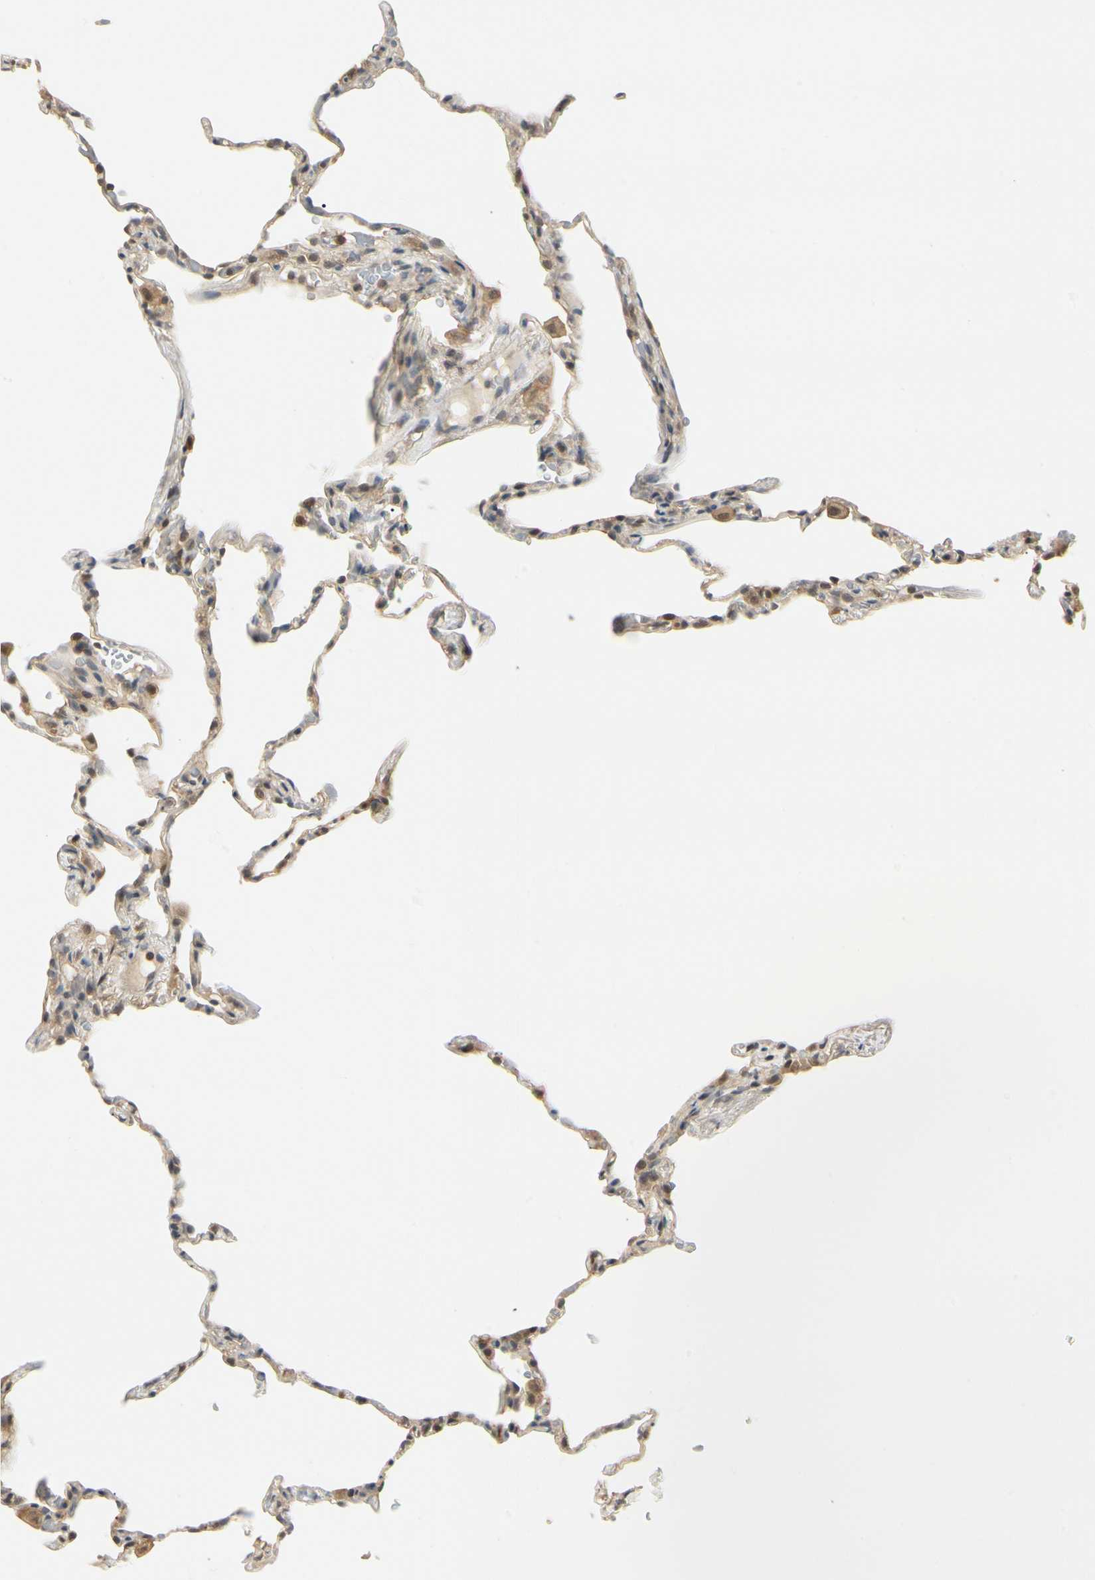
{"staining": {"intensity": "moderate", "quantity": "<25%", "location": "cytoplasmic/membranous,nuclear"}, "tissue": "lung", "cell_type": "Alveolar cells", "image_type": "normal", "snomed": [{"axis": "morphology", "description": "Normal tissue, NOS"}, {"axis": "topography", "description": "Lung"}], "caption": "DAB immunohistochemical staining of unremarkable lung reveals moderate cytoplasmic/membranous,nuclear protein staining in about <25% of alveolar cells. Nuclei are stained in blue.", "gene": "UBE2Z", "patient": {"sex": "male", "age": 59}}